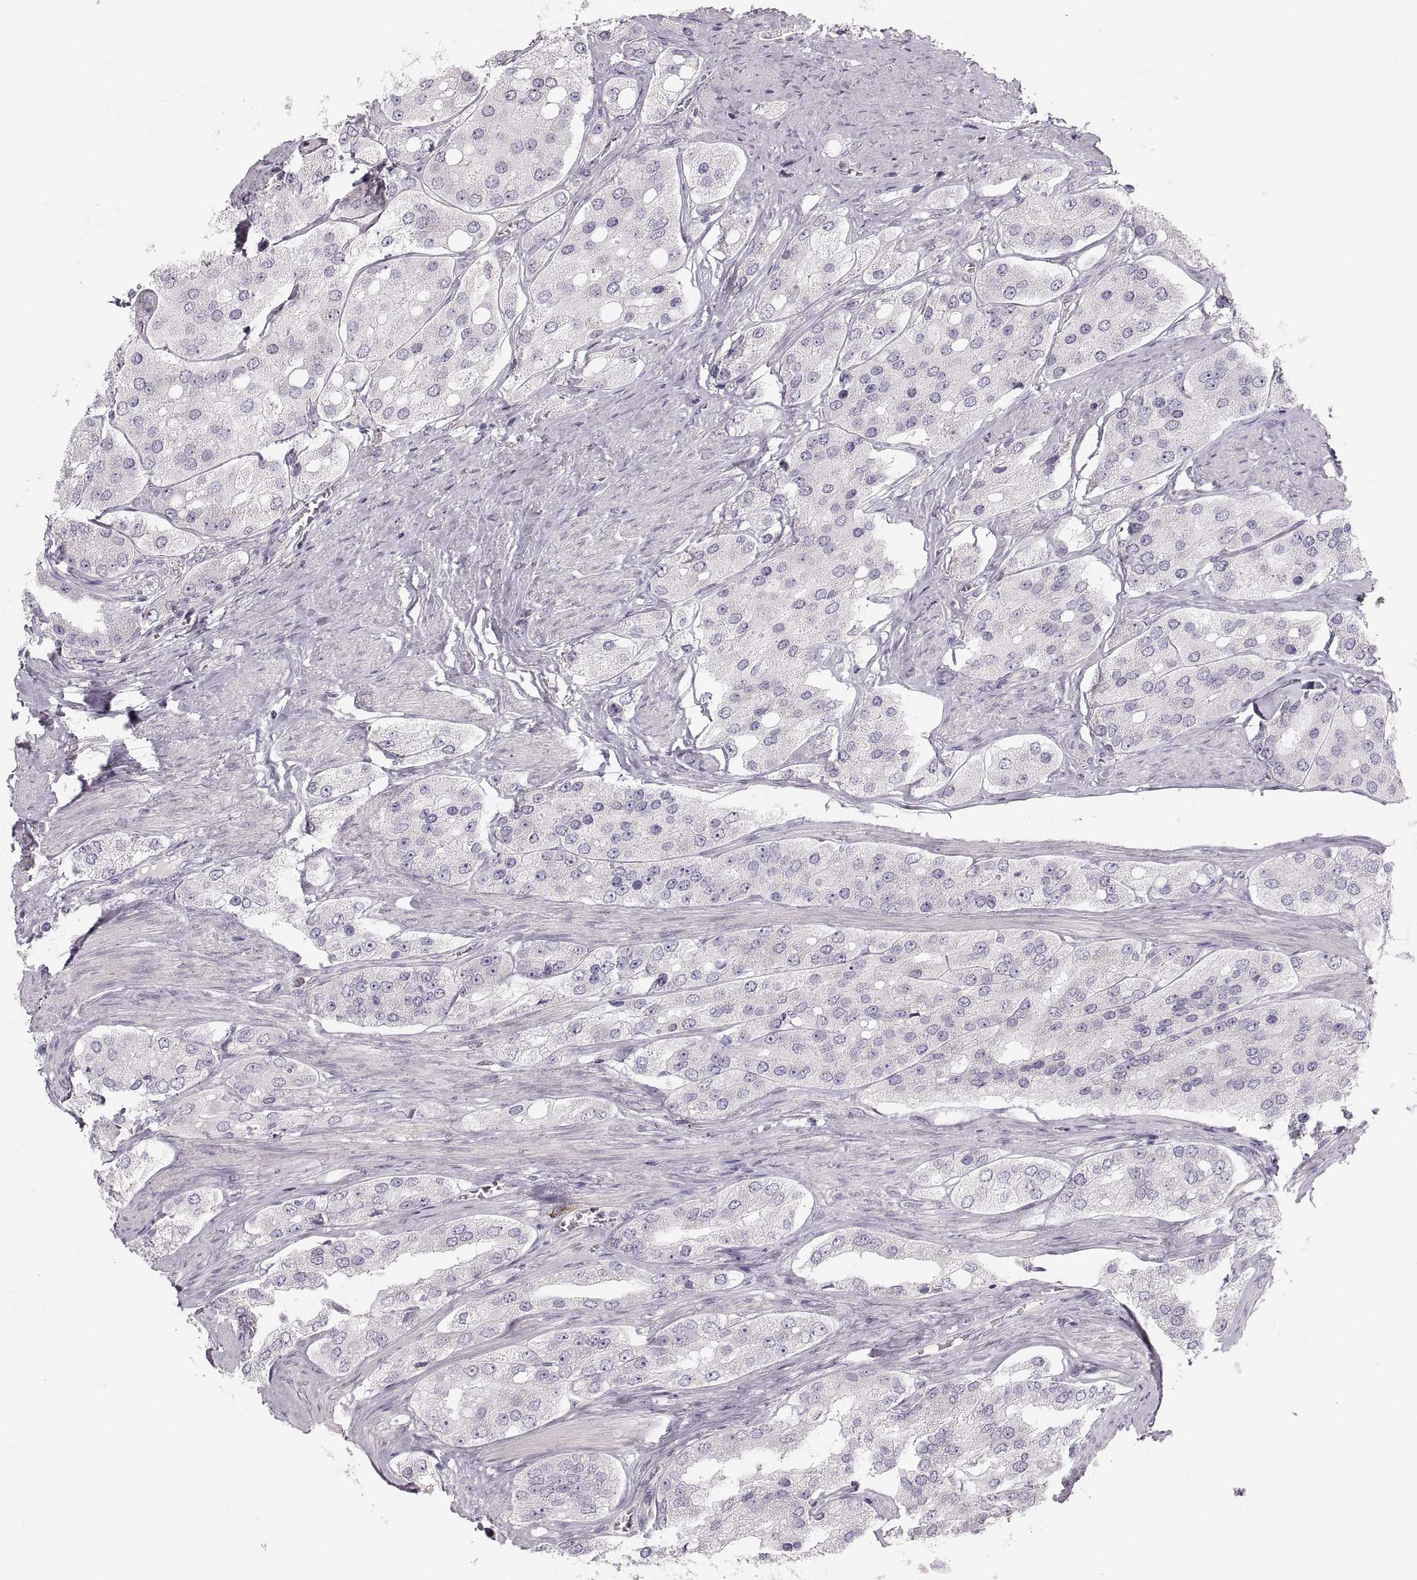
{"staining": {"intensity": "negative", "quantity": "none", "location": "none"}, "tissue": "prostate cancer", "cell_type": "Tumor cells", "image_type": "cancer", "snomed": [{"axis": "morphology", "description": "Adenocarcinoma, Low grade"}, {"axis": "topography", "description": "Prostate"}], "caption": "High power microscopy image of an immunohistochemistry micrograph of low-grade adenocarcinoma (prostate), revealing no significant staining in tumor cells. (DAB immunohistochemistry (IHC) with hematoxylin counter stain).", "gene": "RUNDC3A", "patient": {"sex": "male", "age": 69}}